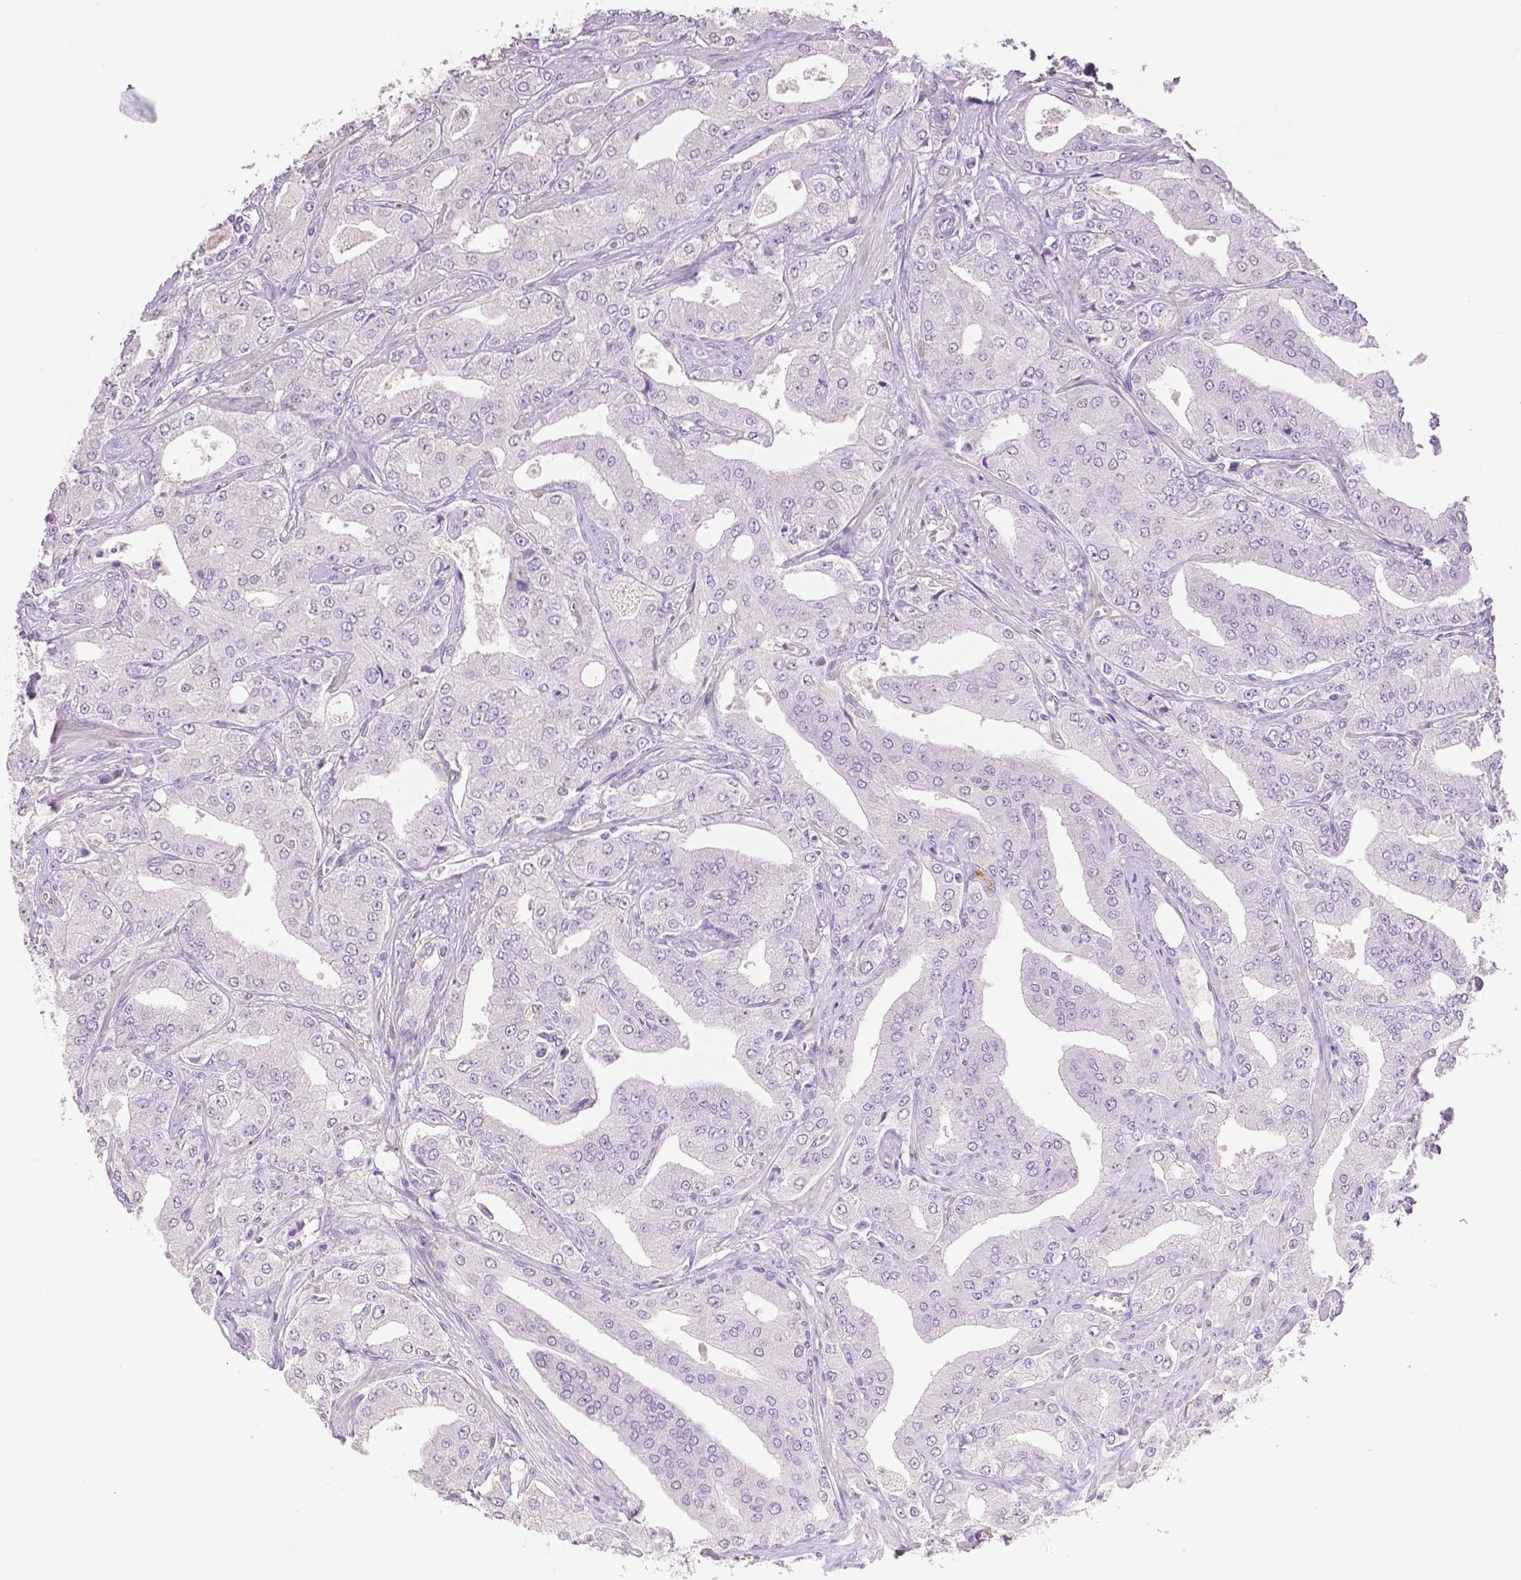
{"staining": {"intensity": "negative", "quantity": "none", "location": "none"}, "tissue": "prostate cancer", "cell_type": "Tumor cells", "image_type": "cancer", "snomed": [{"axis": "morphology", "description": "Adenocarcinoma, Low grade"}, {"axis": "topography", "description": "Prostate"}], "caption": "The histopathology image displays no staining of tumor cells in prostate cancer (low-grade adenocarcinoma).", "gene": "THY1", "patient": {"sex": "male", "age": 60}}